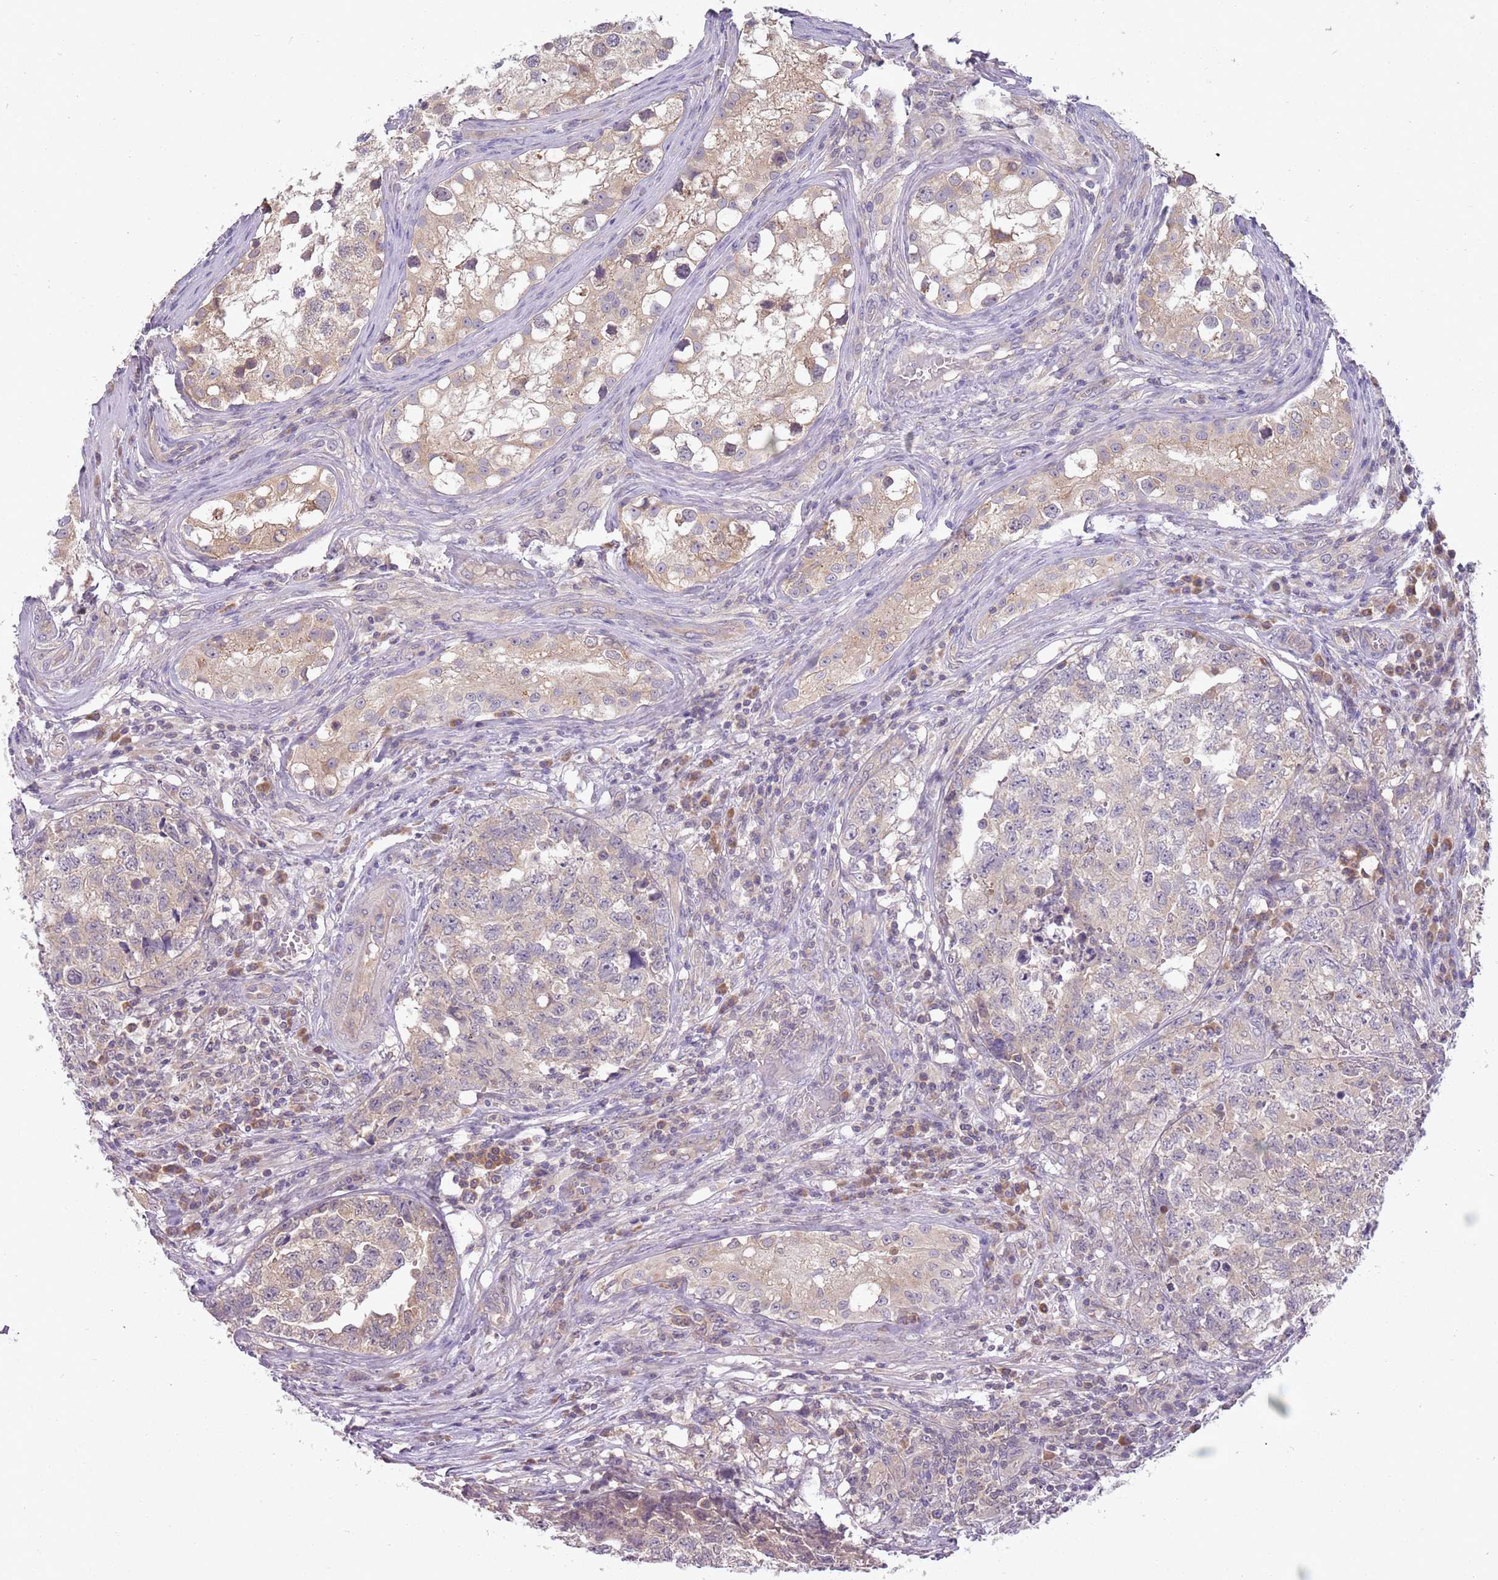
{"staining": {"intensity": "weak", "quantity": "<25%", "location": "cytoplasmic/membranous"}, "tissue": "testis cancer", "cell_type": "Tumor cells", "image_type": "cancer", "snomed": [{"axis": "morphology", "description": "Carcinoma, Embryonal, NOS"}, {"axis": "topography", "description": "Testis"}], "caption": "Testis embryonal carcinoma was stained to show a protein in brown. There is no significant staining in tumor cells.", "gene": "SKOR2", "patient": {"sex": "male", "age": 31}}